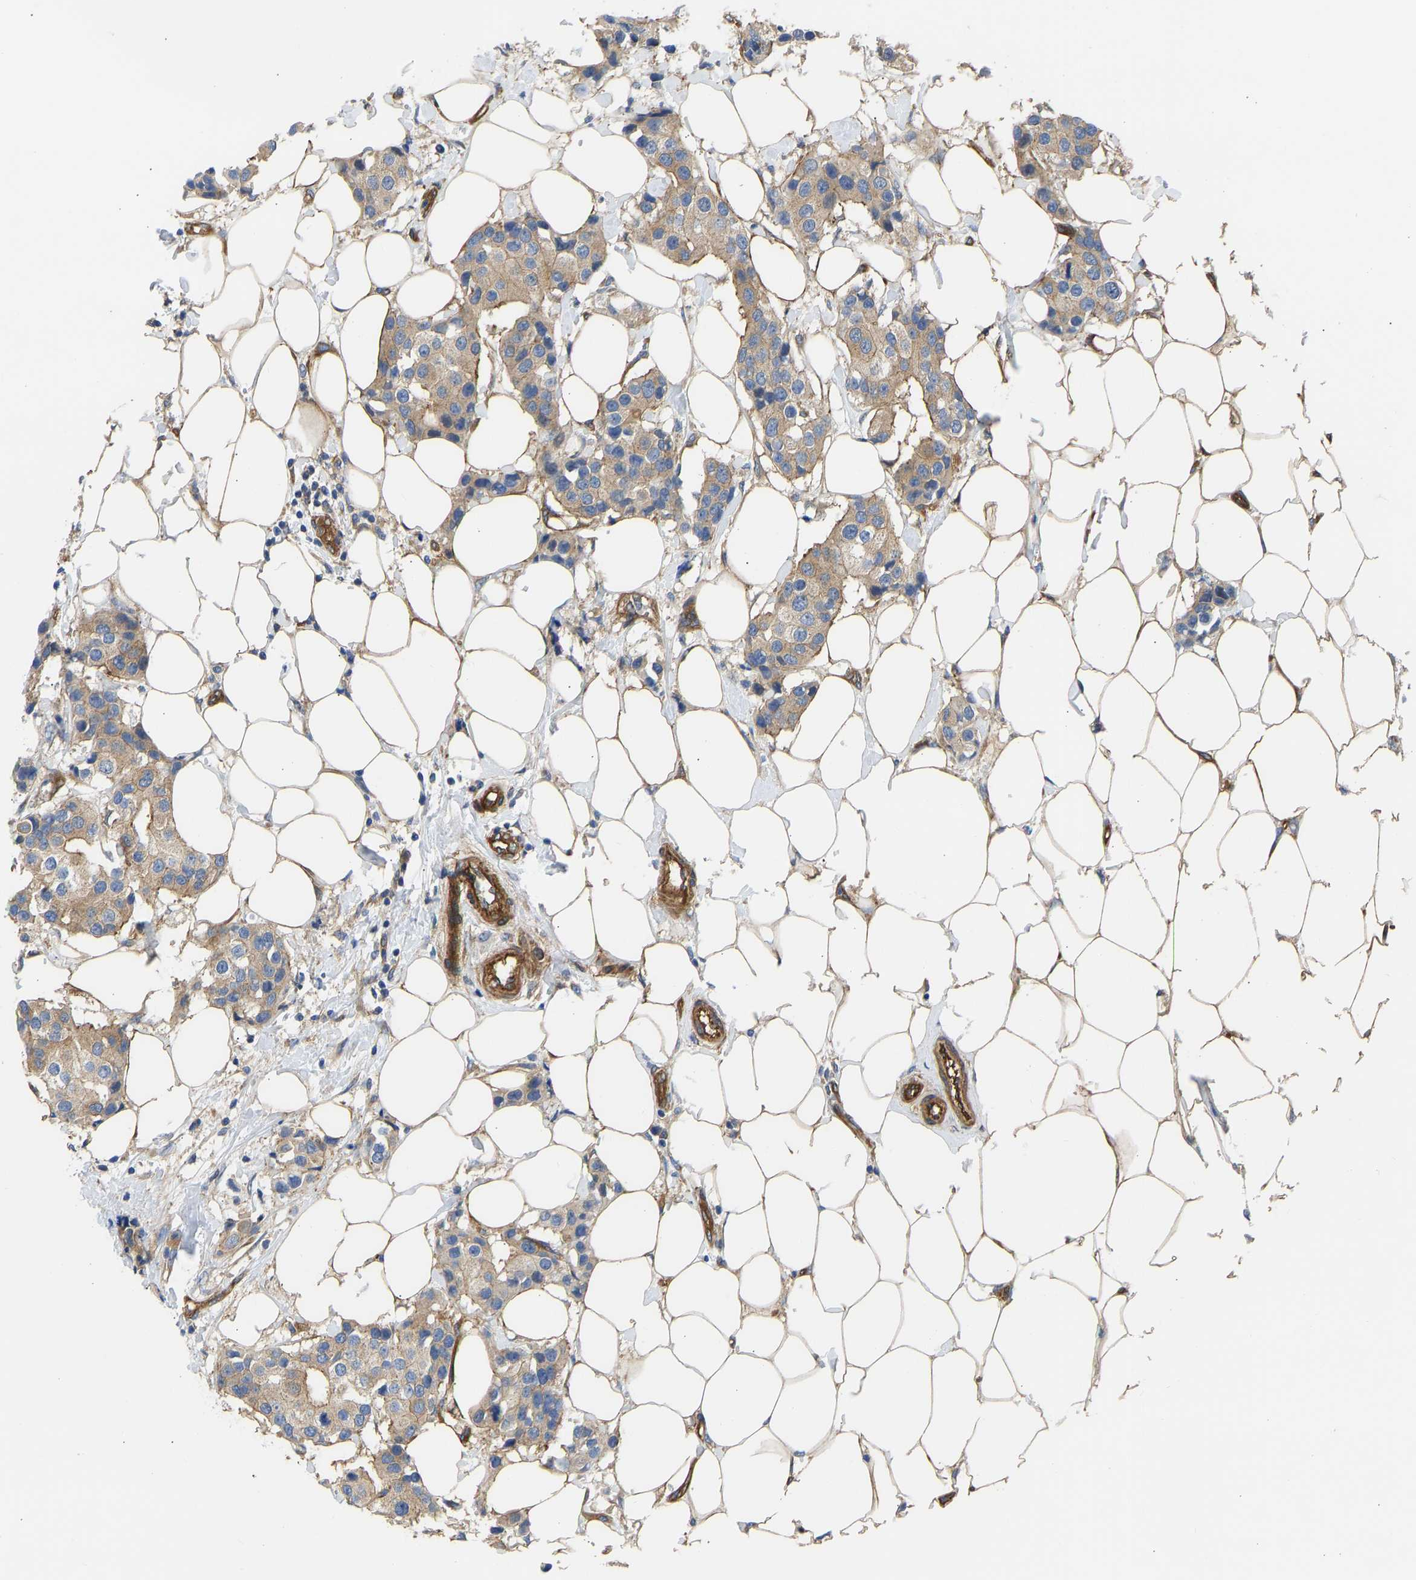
{"staining": {"intensity": "moderate", "quantity": ">75%", "location": "cytoplasmic/membranous"}, "tissue": "breast cancer", "cell_type": "Tumor cells", "image_type": "cancer", "snomed": [{"axis": "morphology", "description": "Normal tissue, NOS"}, {"axis": "morphology", "description": "Duct carcinoma"}, {"axis": "topography", "description": "Breast"}], "caption": "DAB (3,3'-diaminobenzidine) immunohistochemical staining of human breast cancer (intraductal carcinoma) displays moderate cytoplasmic/membranous protein positivity in approximately >75% of tumor cells. (IHC, brightfield microscopy, high magnification).", "gene": "MYO1C", "patient": {"sex": "female", "age": 39}}